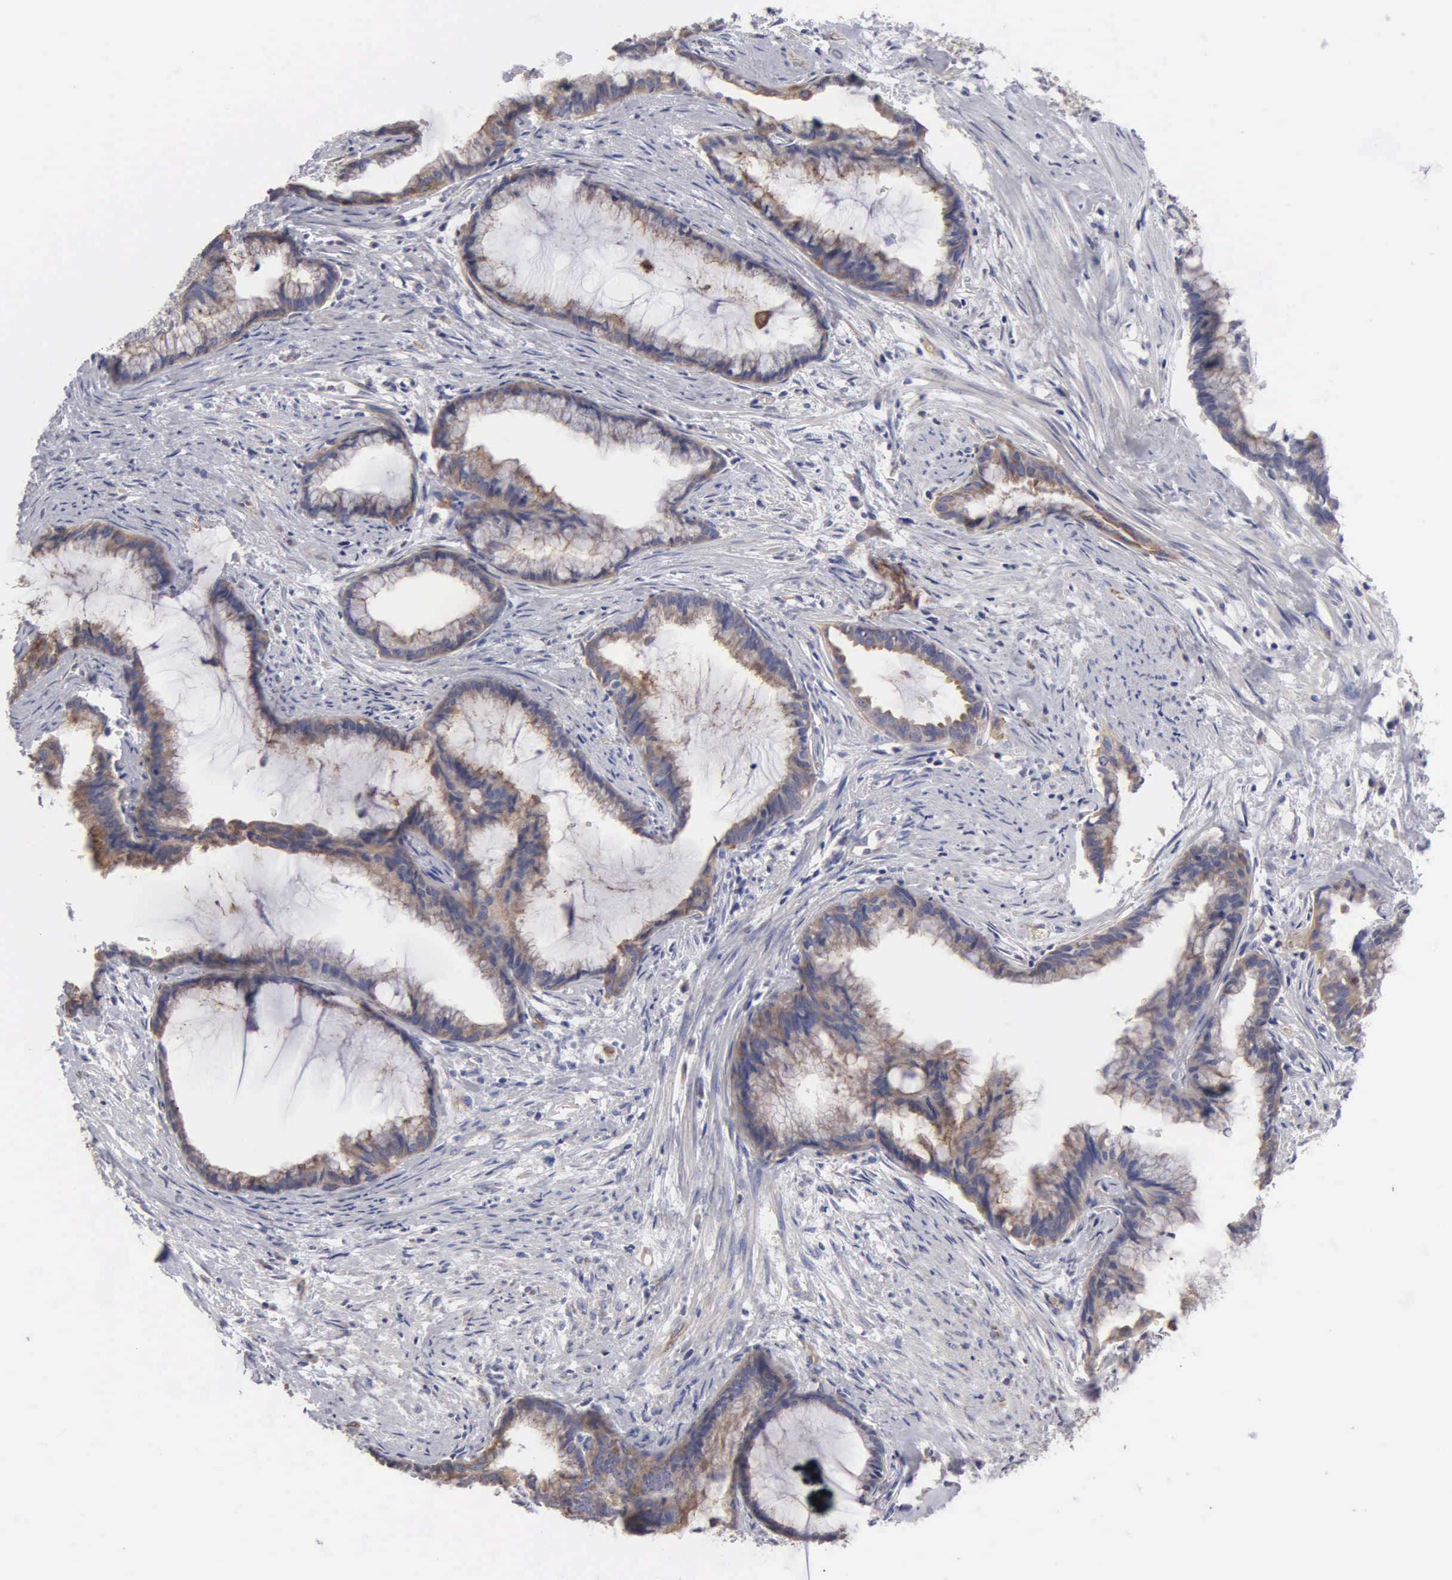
{"staining": {"intensity": "weak", "quantity": "25%-75%", "location": "cytoplasmic/membranous"}, "tissue": "endometrial cancer", "cell_type": "Tumor cells", "image_type": "cancer", "snomed": [{"axis": "morphology", "description": "Adenocarcinoma, NOS"}, {"axis": "topography", "description": "Endometrium"}], "caption": "High-power microscopy captured an immunohistochemistry (IHC) photomicrograph of endometrial adenocarcinoma, revealing weak cytoplasmic/membranous staining in approximately 25%-75% of tumor cells.", "gene": "RDX", "patient": {"sex": "female", "age": 86}}